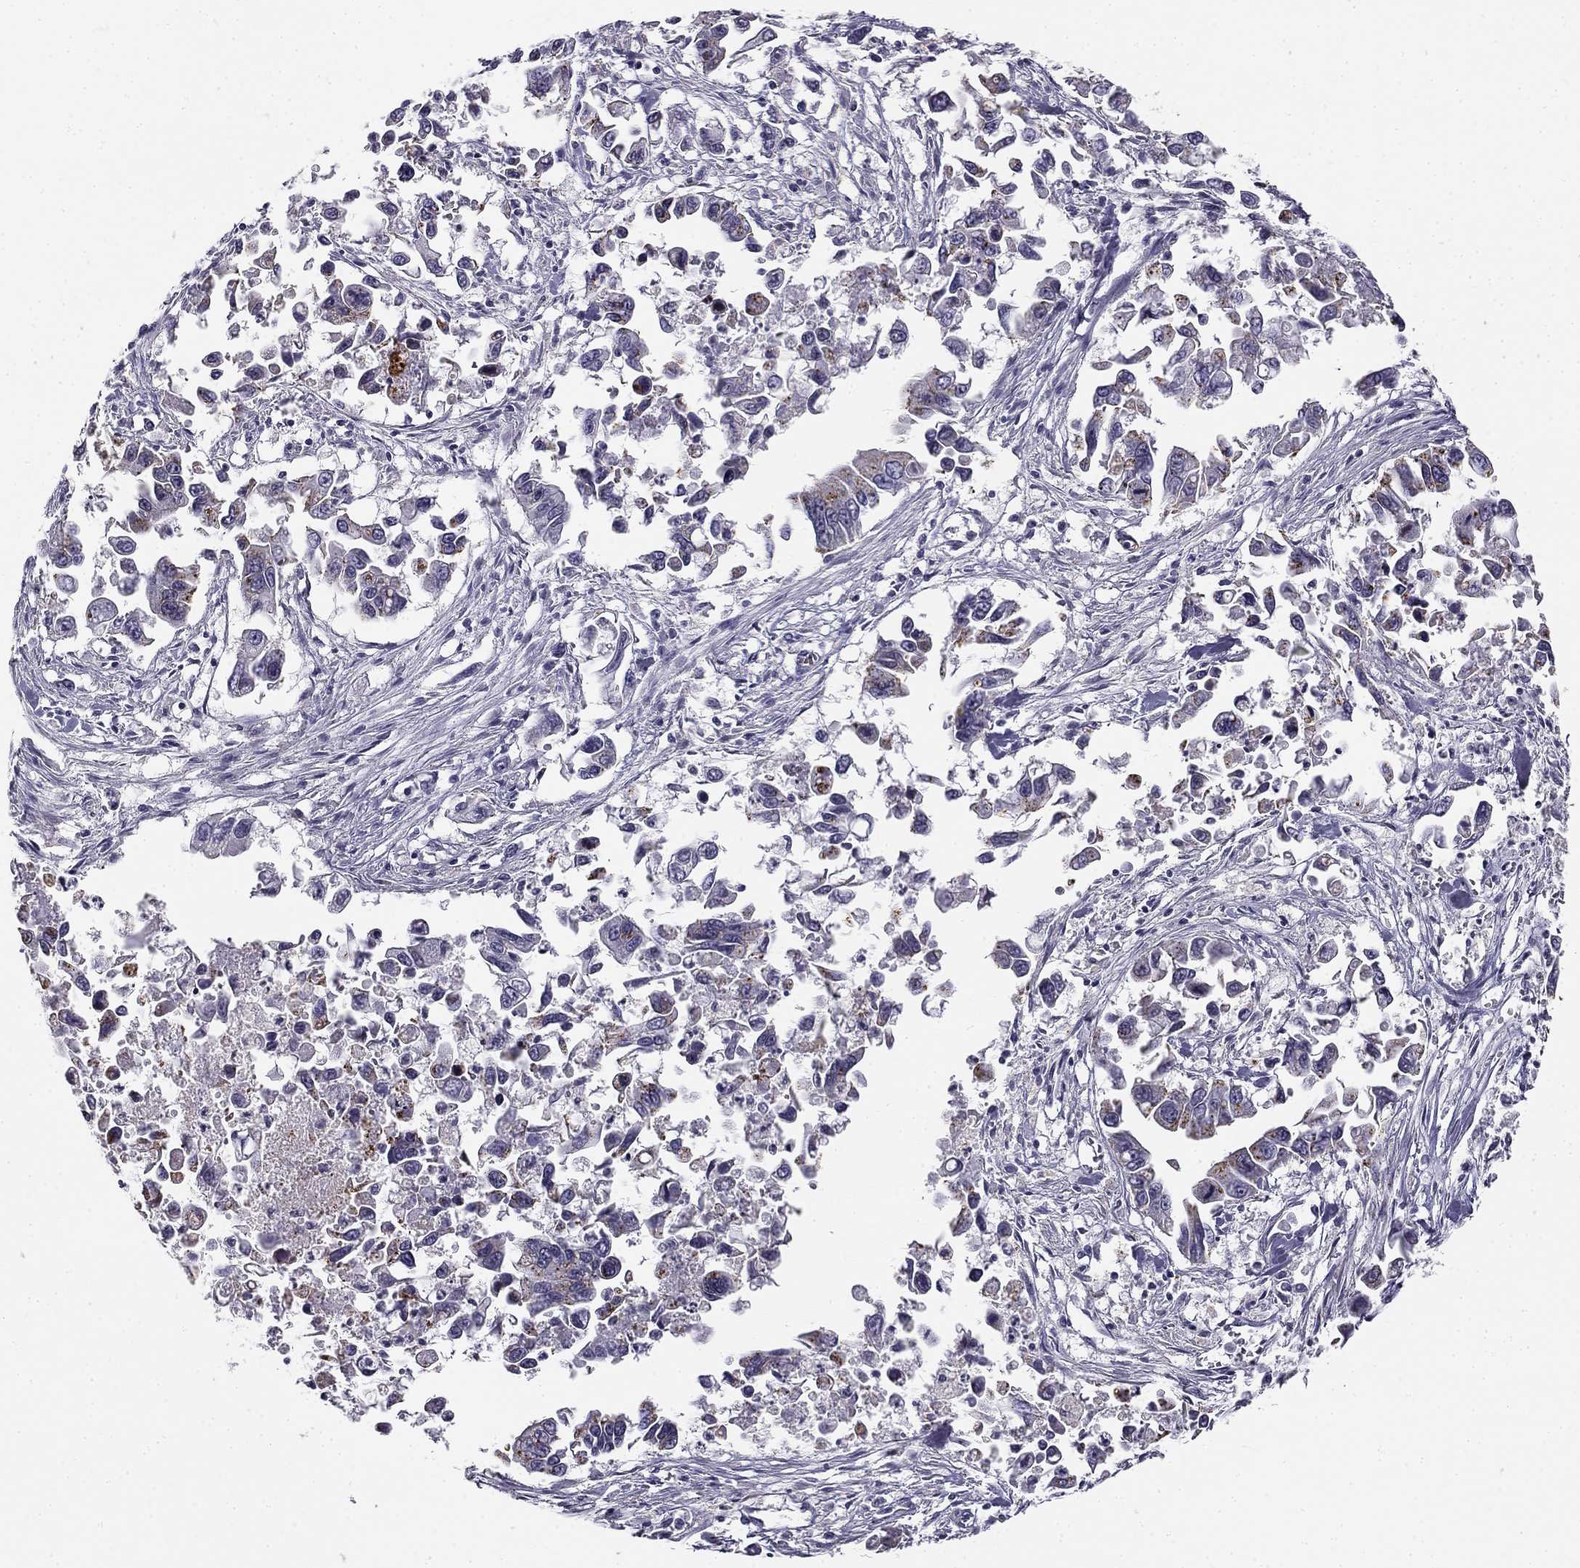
{"staining": {"intensity": "moderate", "quantity": "<25%", "location": "cytoplasmic/membranous"}, "tissue": "pancreatic cancer", "cell_type": "Tumor cells", "image_type": "cancer", "snomed": [{"axis": "morphology", "description": "Adenocarcinoma, NOS"}, {"axis": "topography", "description": "Pancreas"}], "caption": "The photomicrograph reveals staining of adenocarcinoma (pancreatic), revealing moderate cytoplasmic/membranous protein staining (brown color) within tumor cells. The protein is stained brown, and the nuclei are stained in blue (DAB (3,3'-diaminobenzidine) IHC with brightfield microscopy, high magnification).", "gene": "CNR1", "patient": {"sex": "female", "age": 83}}